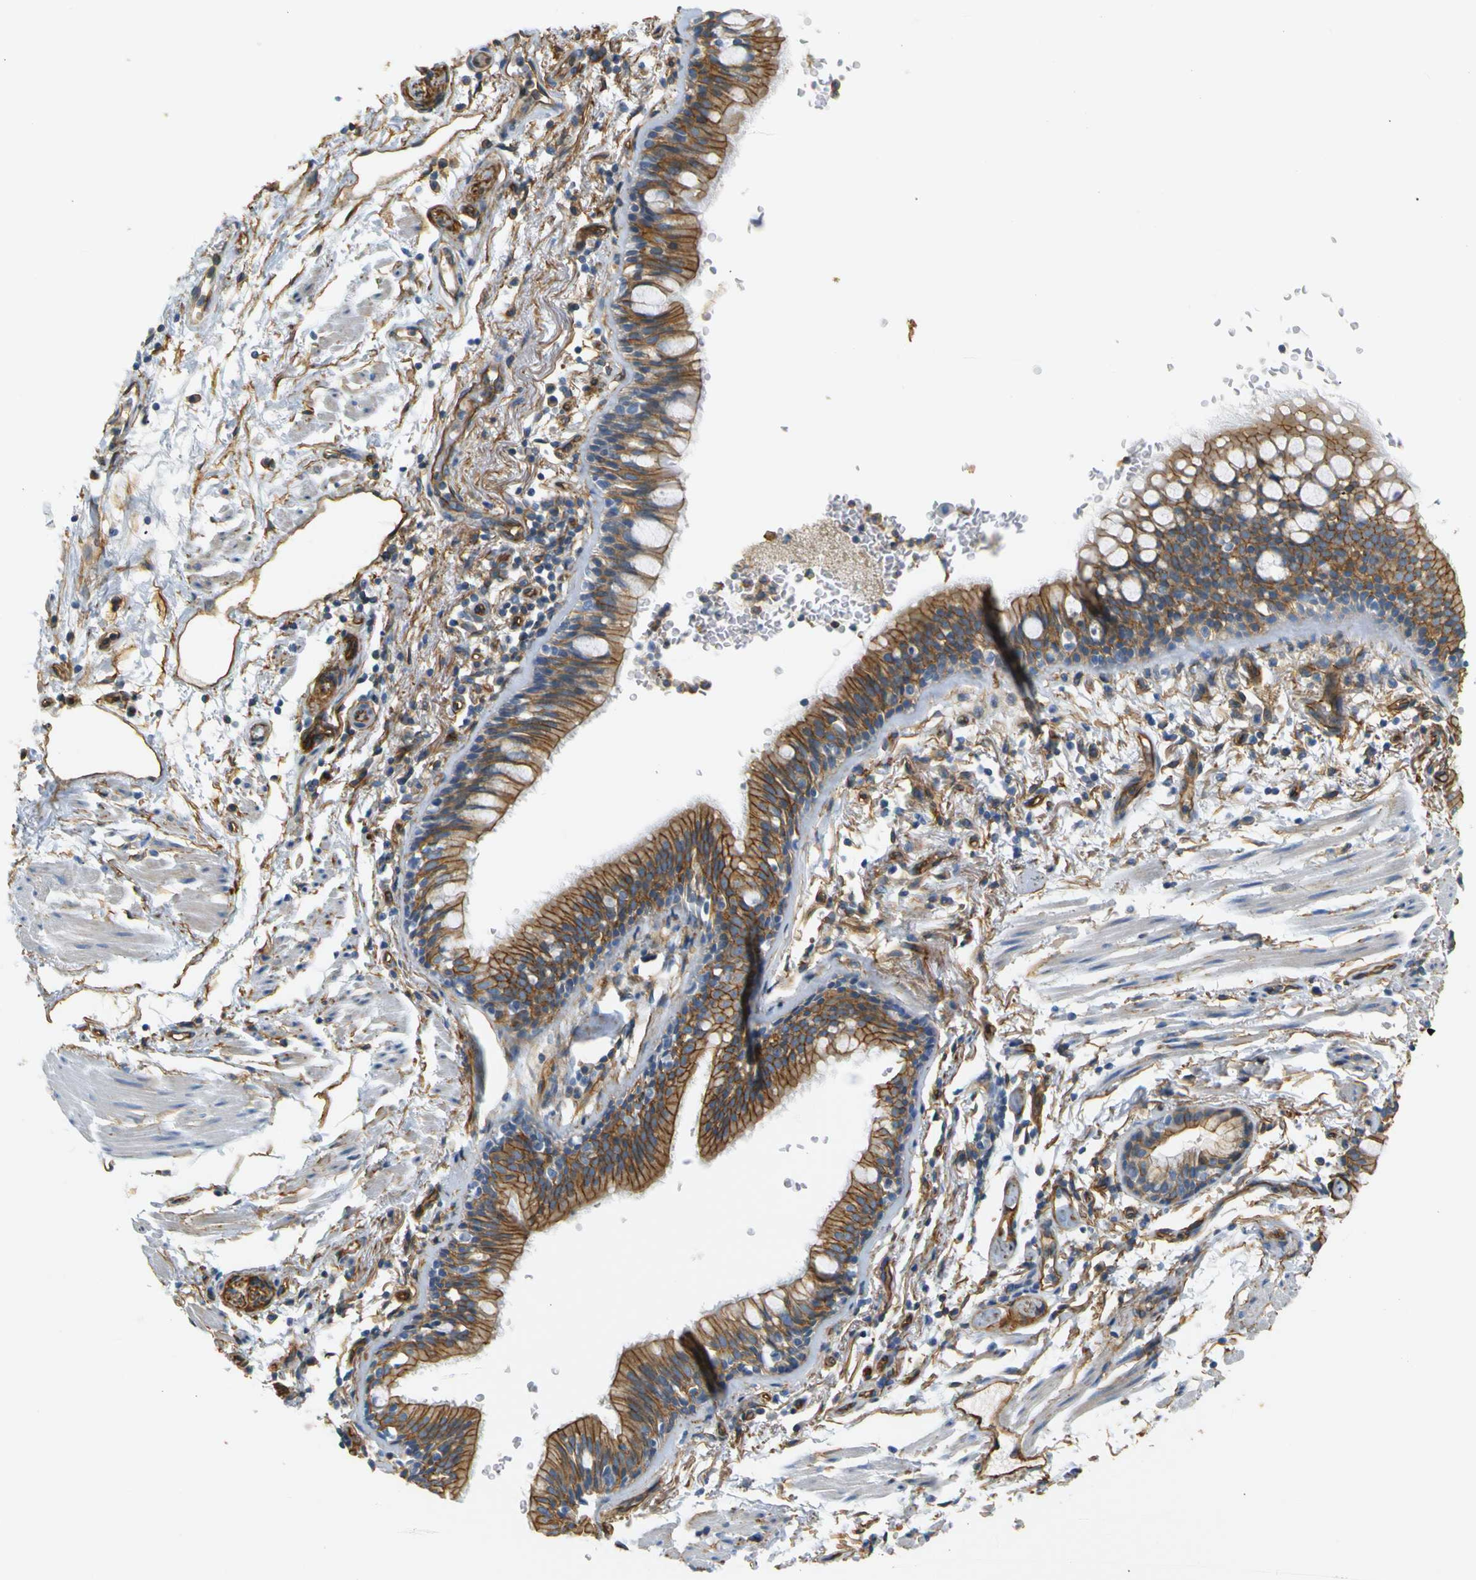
{"staining": {"intensity": "moderate", "quantity": ">75%", "location": "cytoplasmic/membranous"}, "tissue": "bronchus", "cell_type": "Respiratory epithelial cells", "image_type": "normal", "snomed": [{"axis": "morphology", "description": "Normal tissue, NOS"}, {"axis": "morphology", "description": "Inflammation, NOS"}, {"axis": "topography", "description": "Cartilage tissue"}, {"axis": "topography", "description": "Bronchus"}], "caption": "High-magnification brightfield microscopy of unremarkable bronchus stained with DAB (3,3'-diaminobenzidine) (brown) and counterstained with hematoxylin (blue). respiratory epithelial cells exhibit moderate cytoplasmic/membranous expression is present in approximately>75% of cells. The staining is performed using DAB brown chromogen to label protein expression. The nuclei are counter-stained blue using hematoxylin.", "gene": "SPTBN1", "patient": {"sex": "male", "age": 77}}